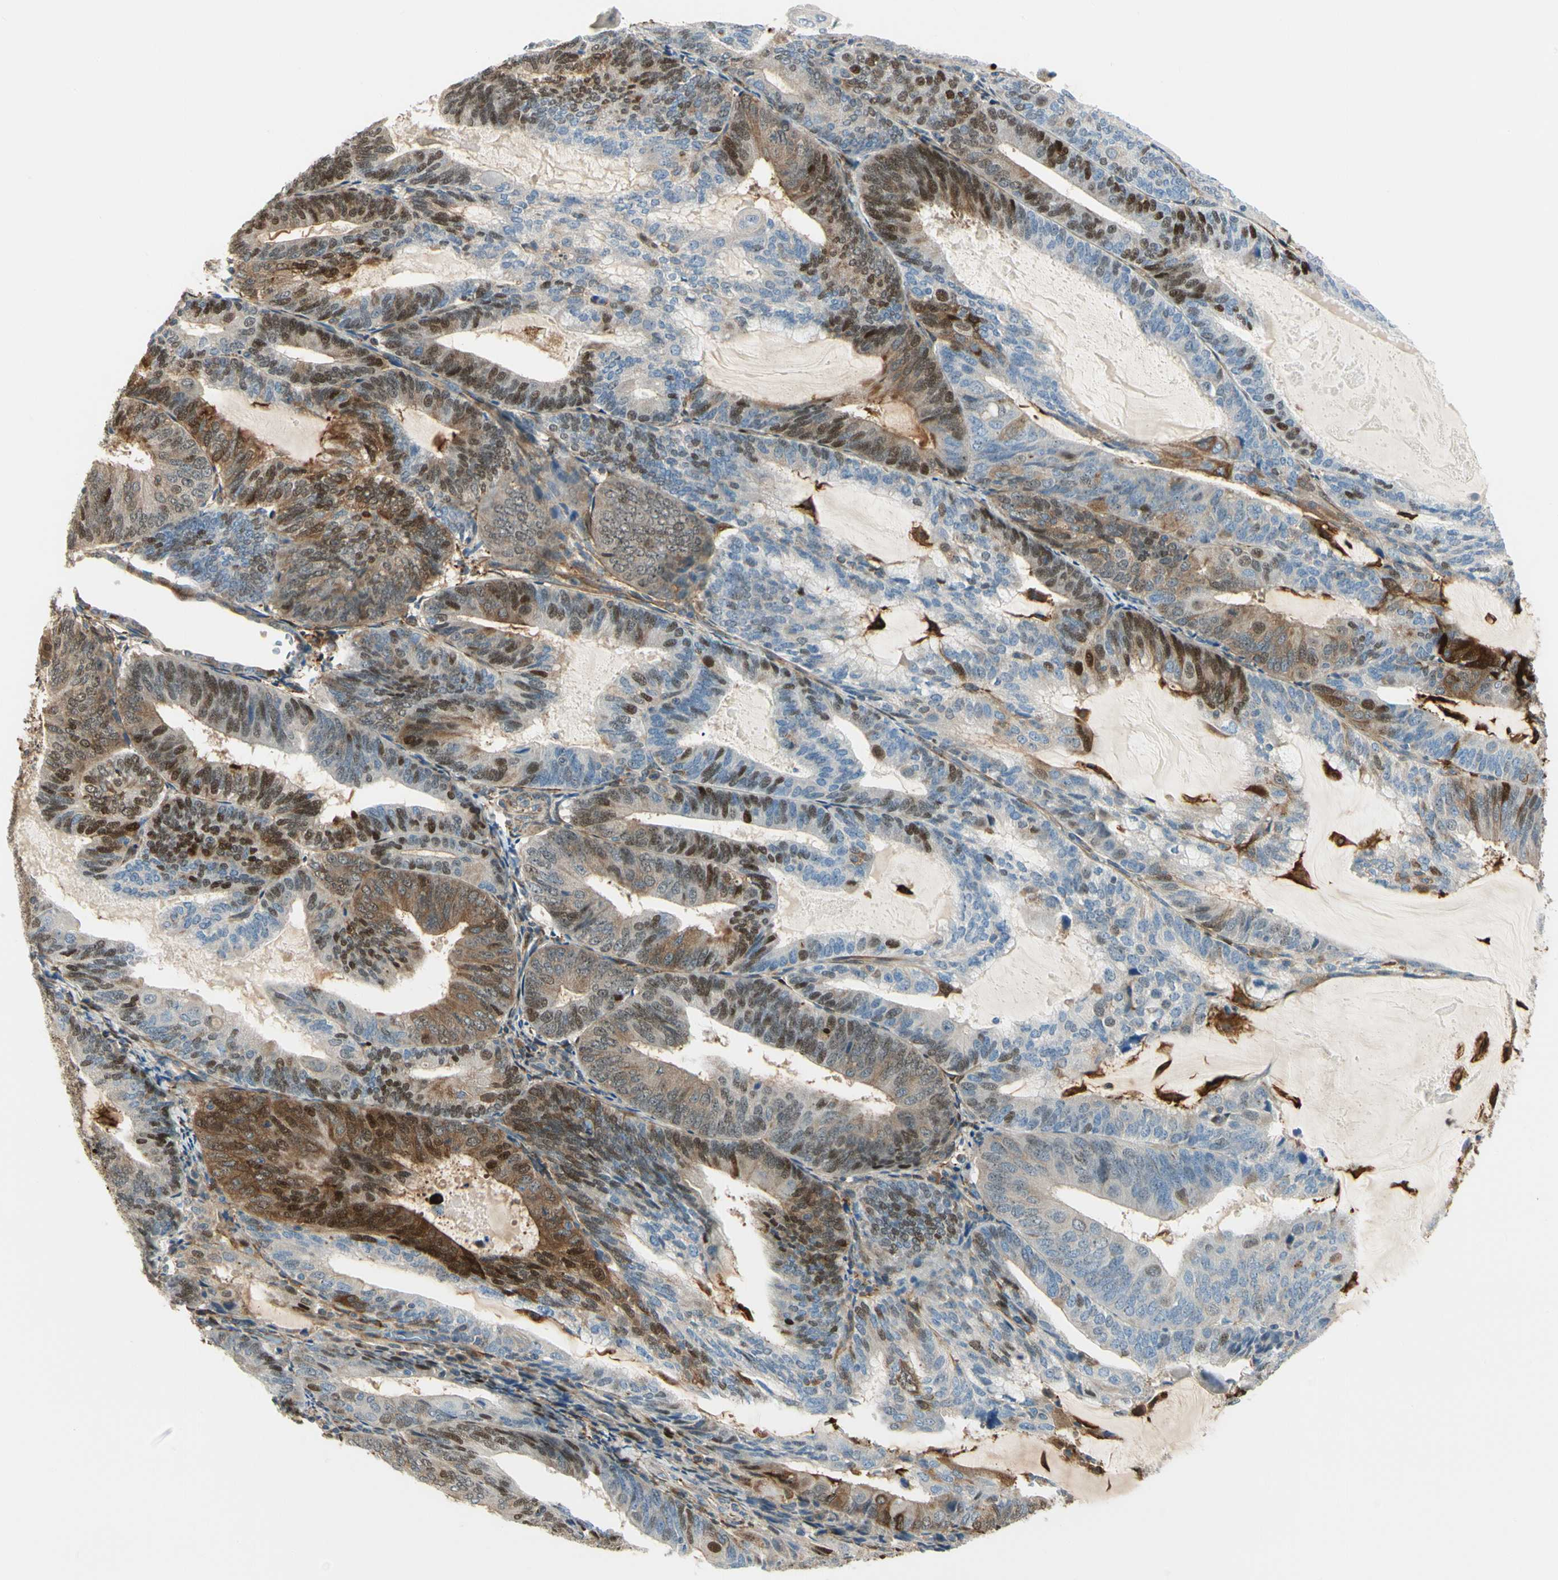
{"staining": {"intensity": "strong", "quantity": "25%-75%", "location": "cytoplasmic/membranous,nuclear"}, "tissue": "endometrial cancer", "cell_type": "Tumor cells", "image_type": "cancer", "snomed": [{"axis": "morphology", "description": "Adenocarcinoma, NOS"}, {"axis": "topography", "description": "Endometrium"}], "caption": "Endometrial cancer (adenocarcinoma) stained with IHC demonstrates strong cytoplasmic/membranous and nuclear expression in approximately 25%-75% of tumor cells.", "gene": "FTH1", "patient": {"sex": "female", "age": 81}}